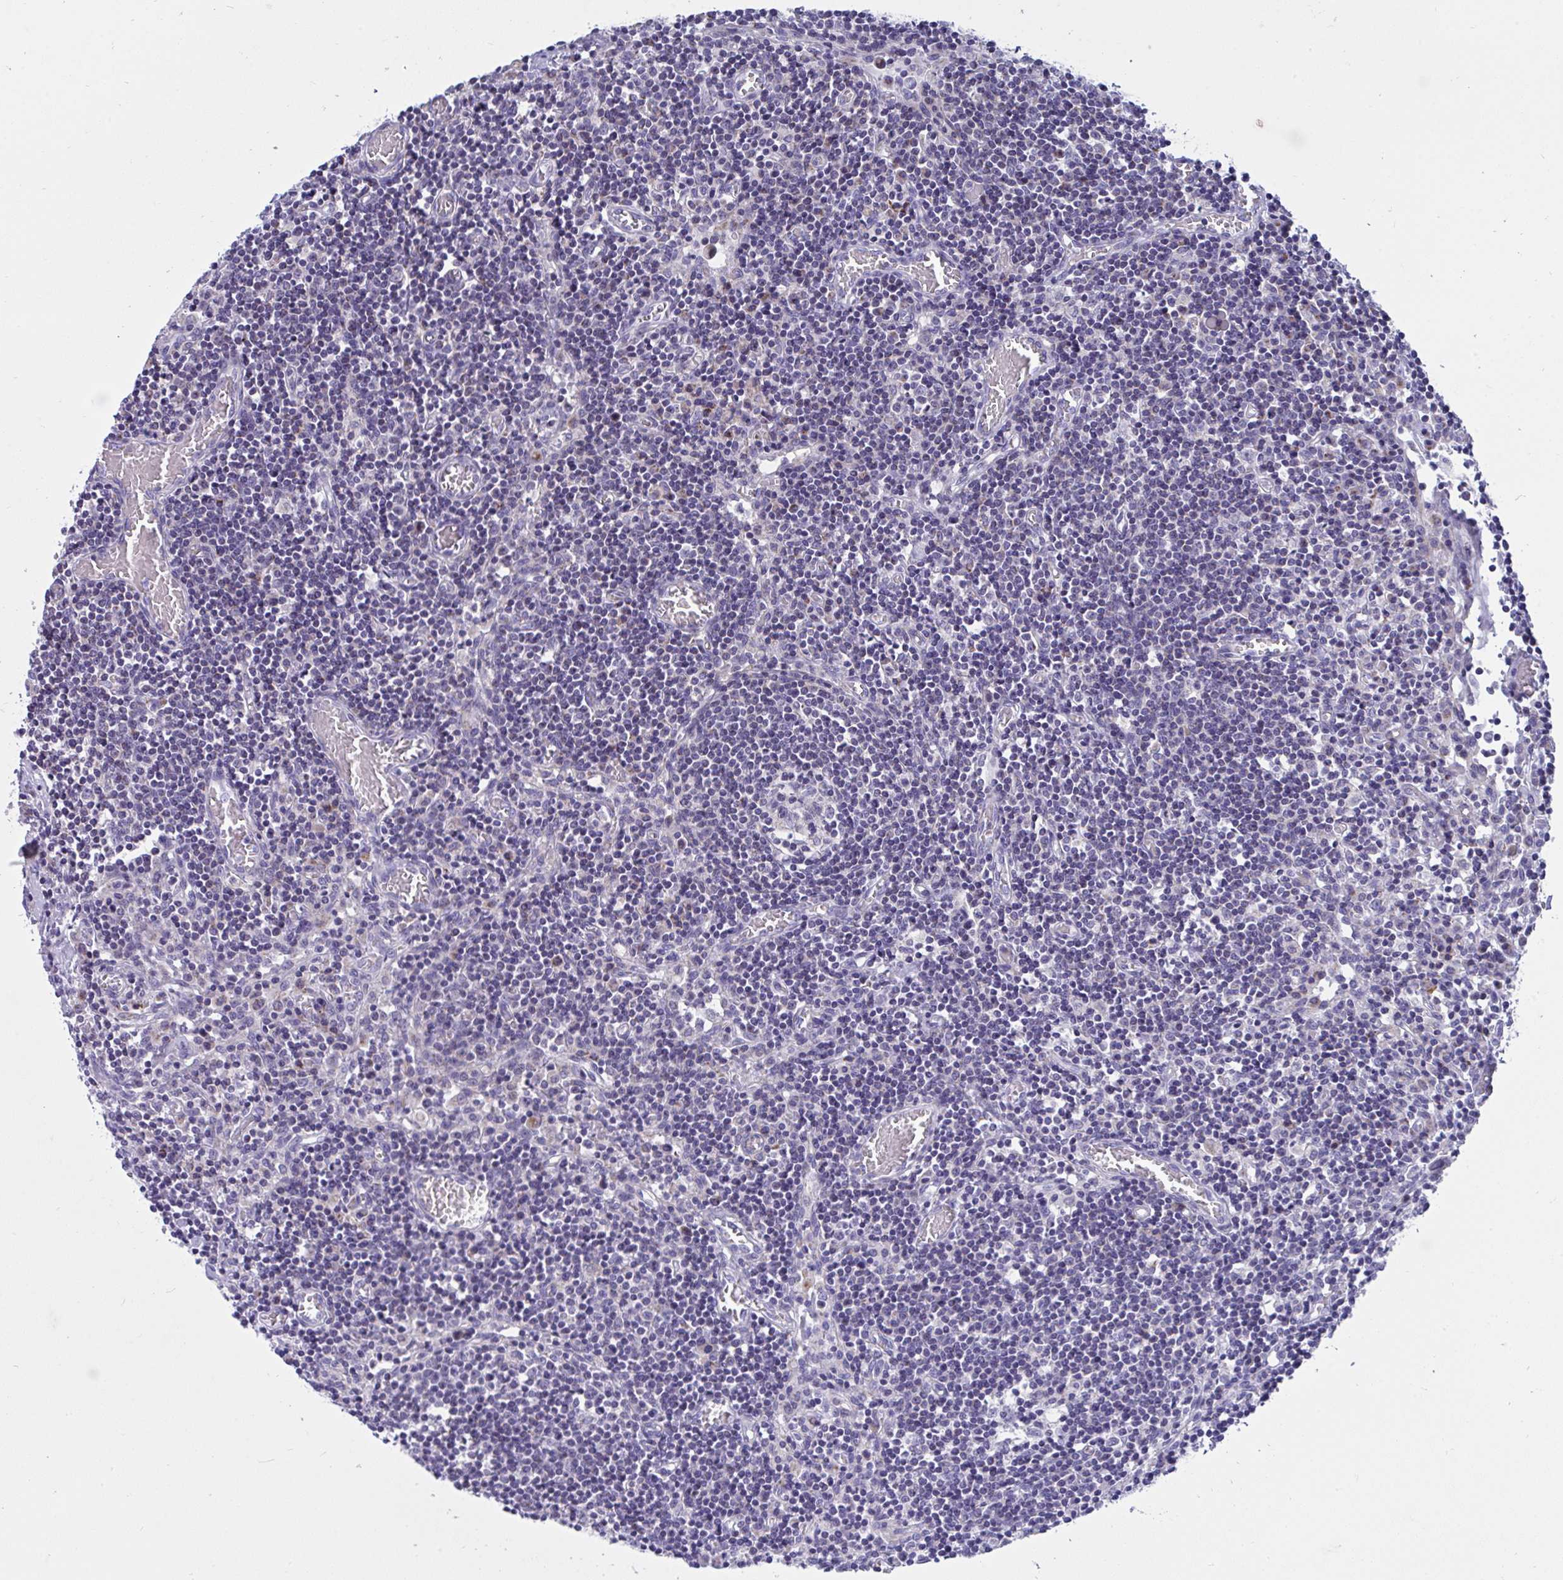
{"staining": {"intensity": "negative", "quantity": "none", "location": "none"}, "tissue": "lymph node", "cell_type": "Germinal center cells", "image_type": "normal", "snomed": [{"axis": "morphology", "description": "Normal tissue, NOS"}, {"axis": "topography", "description": "Lymph node"}], "caption": "A high-resolution image shows IHC staining of benign lymph node, which displays no significant positivity in germinal center cells.", "gene": "DTX3", "patient": {"sex": "male", "age": 66}}